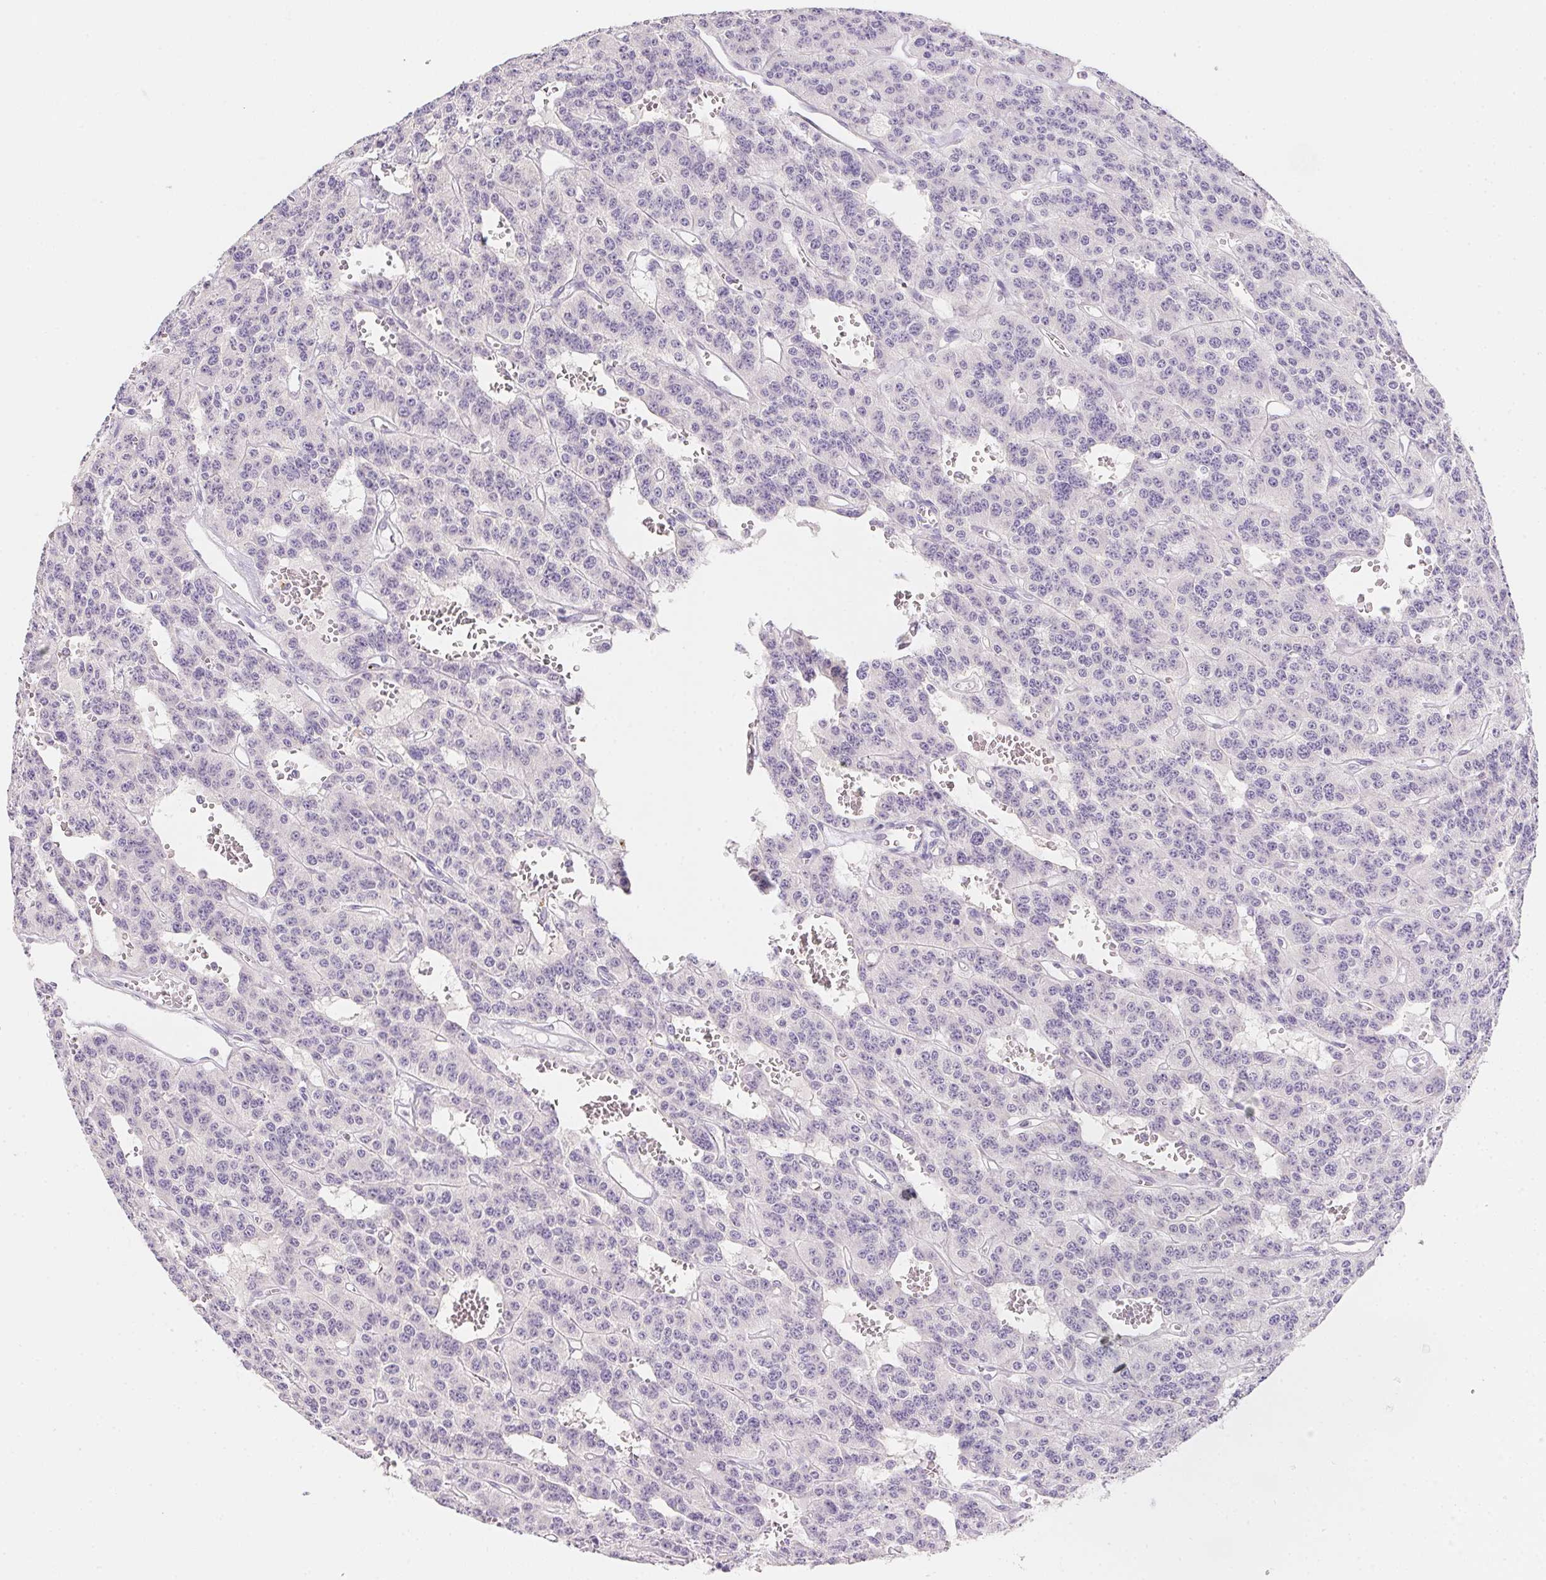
{"staining": {"intensity": "negative", "quantity": "none", "location": "none"}, "tissue": "carcinoid", "cell_type": "Tumor cells", "image_type": "cancer", "snomed": [{"axis": "morphology", "description": "Carcinoid, malignant, NOS"}, {"axis": "topography", "description": "Lung"}], "caption": "A micrograph of human malignant carcinoid is negative for staining in tumor cells. (DAB (3,3'-diaminobenzidine) immunohistochemistry visualized using brightfield microscopy, high magnification).", "gene": "MYL4", "patient": {"sex": "female", "age": 71}}